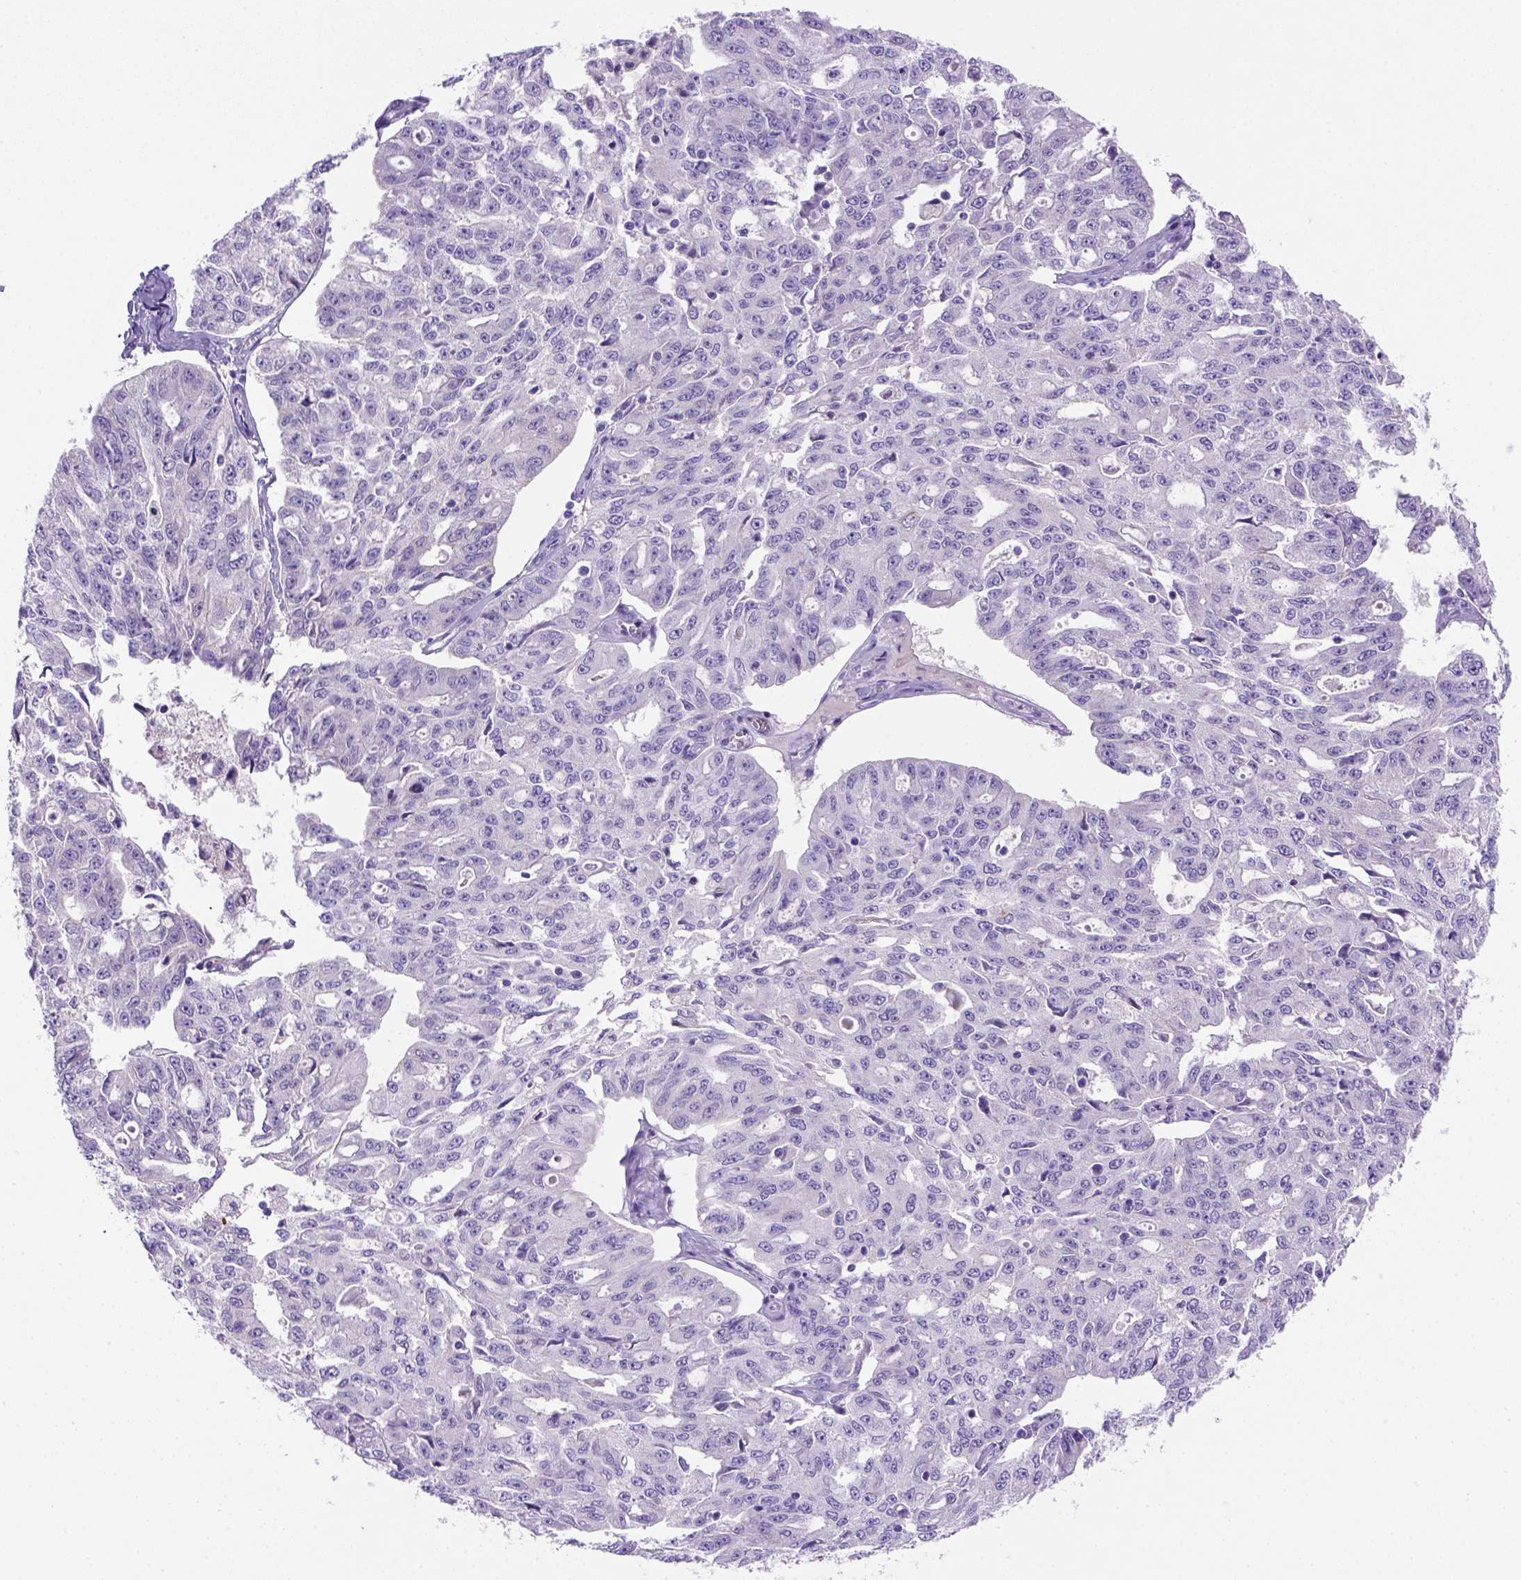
{"staining": {"intensity": "negative", "quantity": "none", "location": "none"}, "tissue": "ovarian cancer", "cell_type": "Tumor cells", "image_type": "cancer", "snomed": [{"axis": "morphology", "description": "Carcinoma, endometroid"}, {"axis": "topography", "description": "Ovary"}], "caption": "Tumor cells are negative for protein expression in human ovarian cancer.", "gene": "SIRPD", "patient": {"sex": "female", "age": 65}}